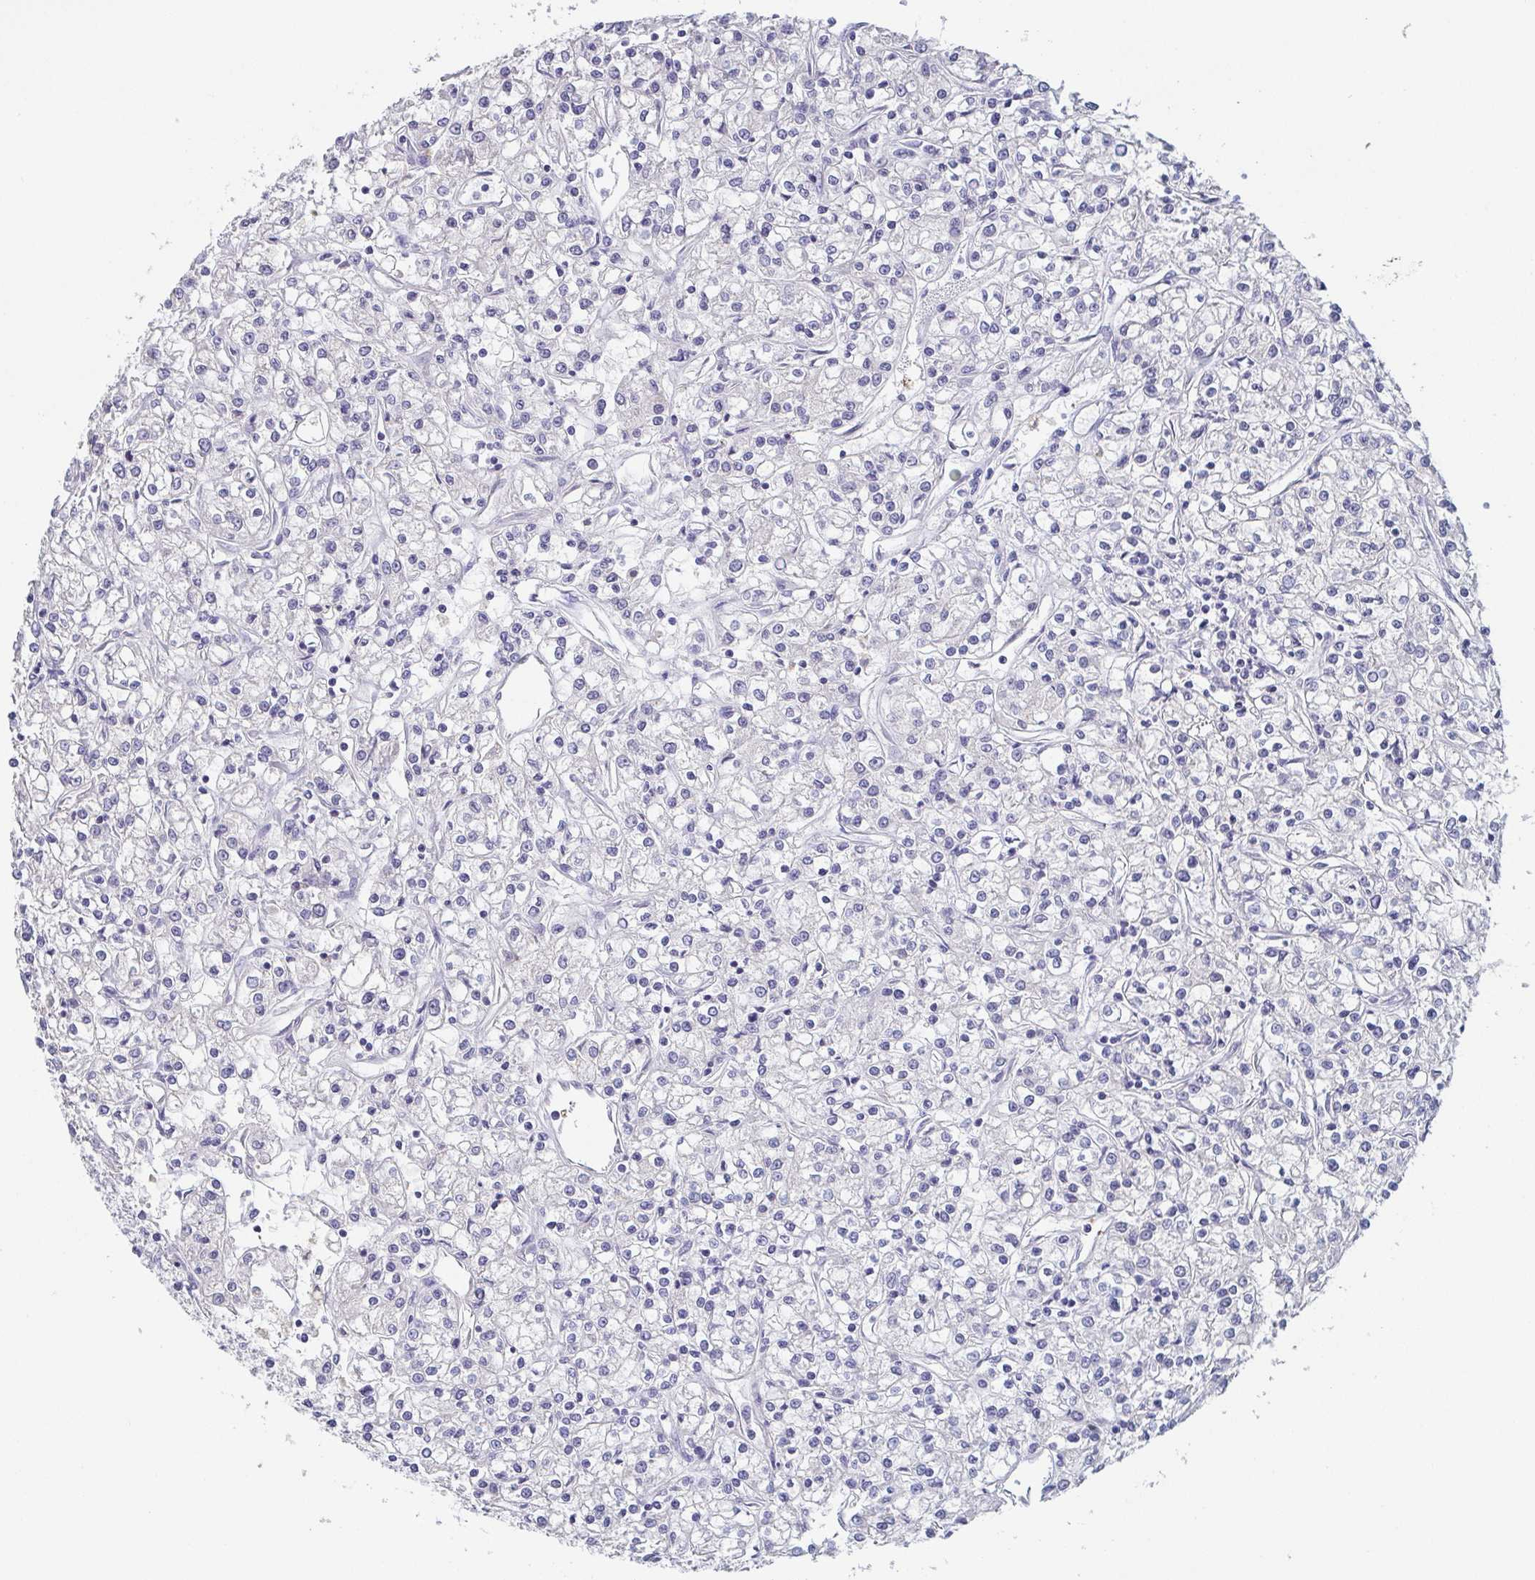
{"staining": {"intensity": "negative", "quantity": "none", "location": "none"}, "tissue": "renal cancer", "cell_type": "Tumor cells", "image_type": "cancer", "snomed": [{"axis": "morphology", "description": "Adenocarcinoma, NOS"}, {"axis": "topography", "description": "Kidney"}], "caption": "An immunohistochemistry (IHC) micrograph of renal cancer (adenocarcinoma) is shown. There is no staining in tumor cells of renal cancer (adenocarcinoma).", "gene": "ITLN1", "patient": {"sex": "female", "age": 59}}